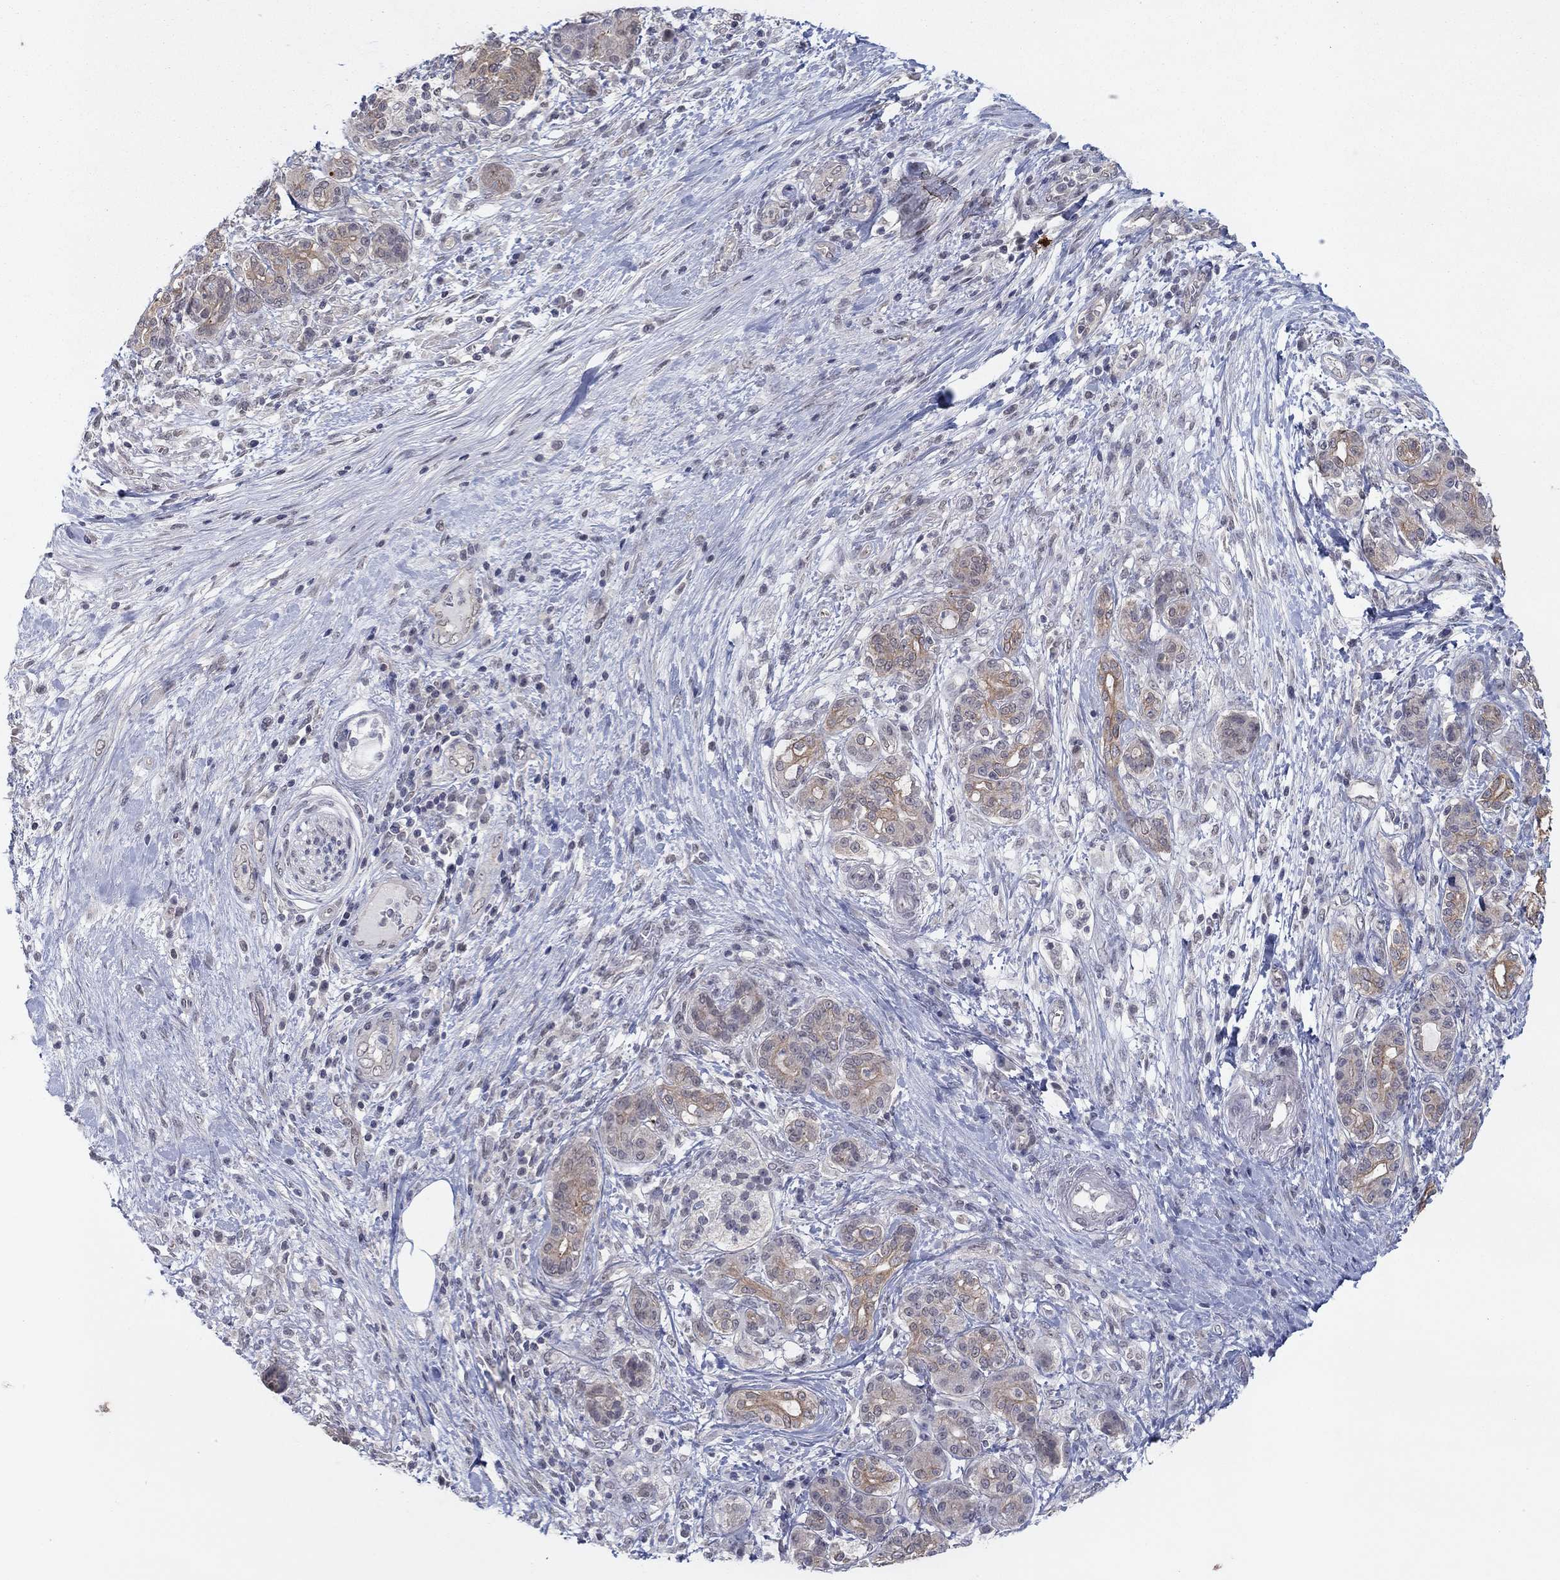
{"staining": {"intensity": "weak", "quantity": "25%-75%", "location": "cytoplasmic/membranous"}, "tissue": "pancreatic cancer", "cell_type": "Tumor cells", "image_type": "cancer", "snomed": [{"axis": "morphology", "description": "Adenocarcinoma, NOS"}, {"axis": "topography", "description": "Pancreas"}], "caption": "Brown immunohistochemical staining in human adenocarcinoma (pancreatic) shows weak cytoplasmic/membranous positivity in approximately 25%-75% of tumor cells. The protein of interest is stained brown, and the nuclei are stained in blue (DAB (3,3'-diaminobenzidine) IHC with brightfield microscopy, high magnification).", "gene": "SLC22A2", "patient": {"sex": "female", "age": 73}}